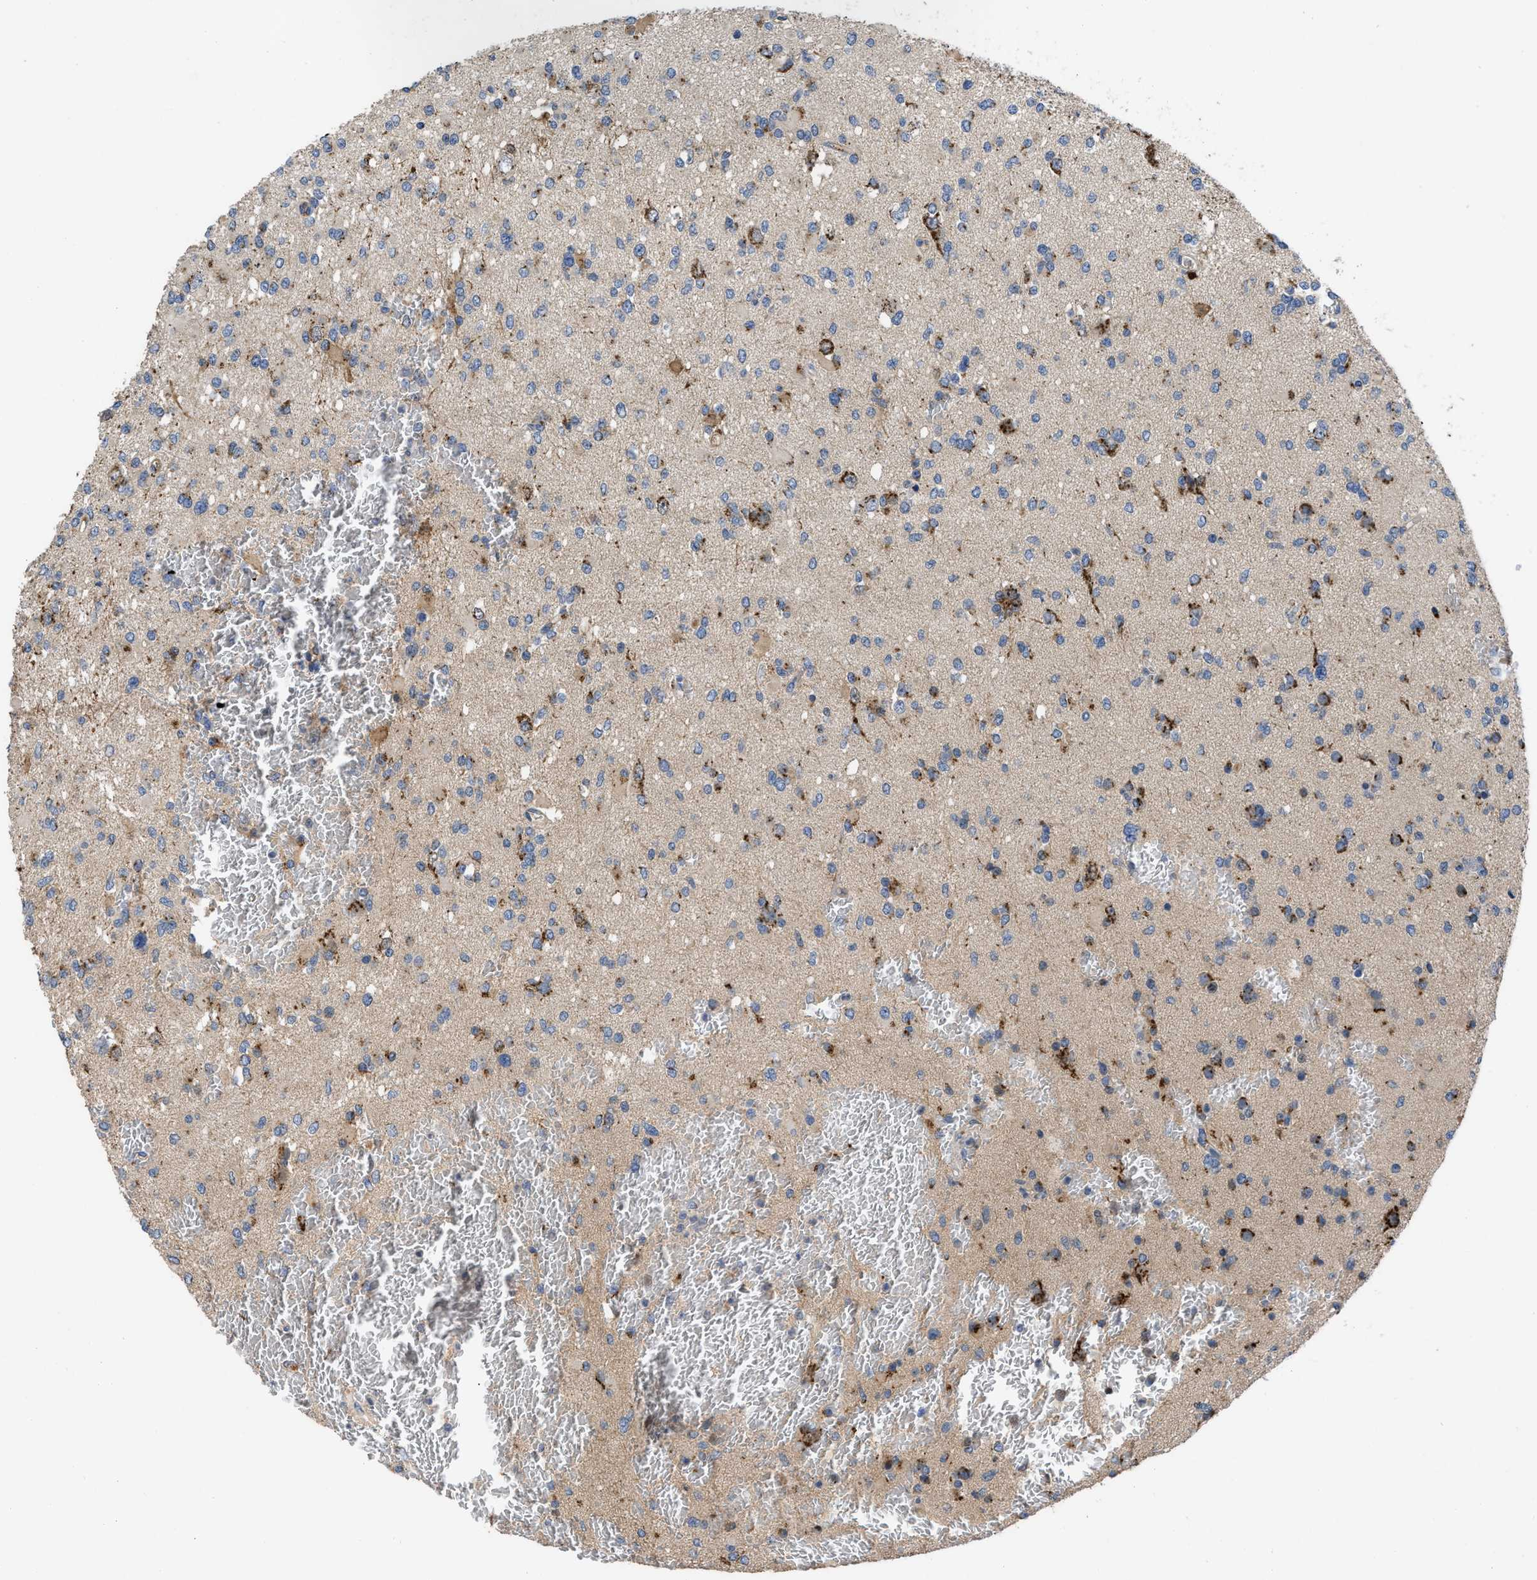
{"staining": {"intensity": "moderate", "quantity": "<25%", "location": "cytoplasmic/membranous"}, "tissue": "glioma", "cell_type": "Tumor cells", "image_type": "cancer", "snomed": [{"axis": "morphology", "description": "Glioma, malignant, Low grade"}, {"axis": "topography", "description": "Brain"}], "caption": "Immunohistochemistry (IHC) image of neoplastic tissue: glioma stained using IHC reveals low levels of moderate protein expression localized specifically in the cytoplasmic/membranous of tumor cells, appearing as a cytoplasmic/membranous brown color.", "gene": "SIK2", "patient": {"sex": "female", "age": 22}}